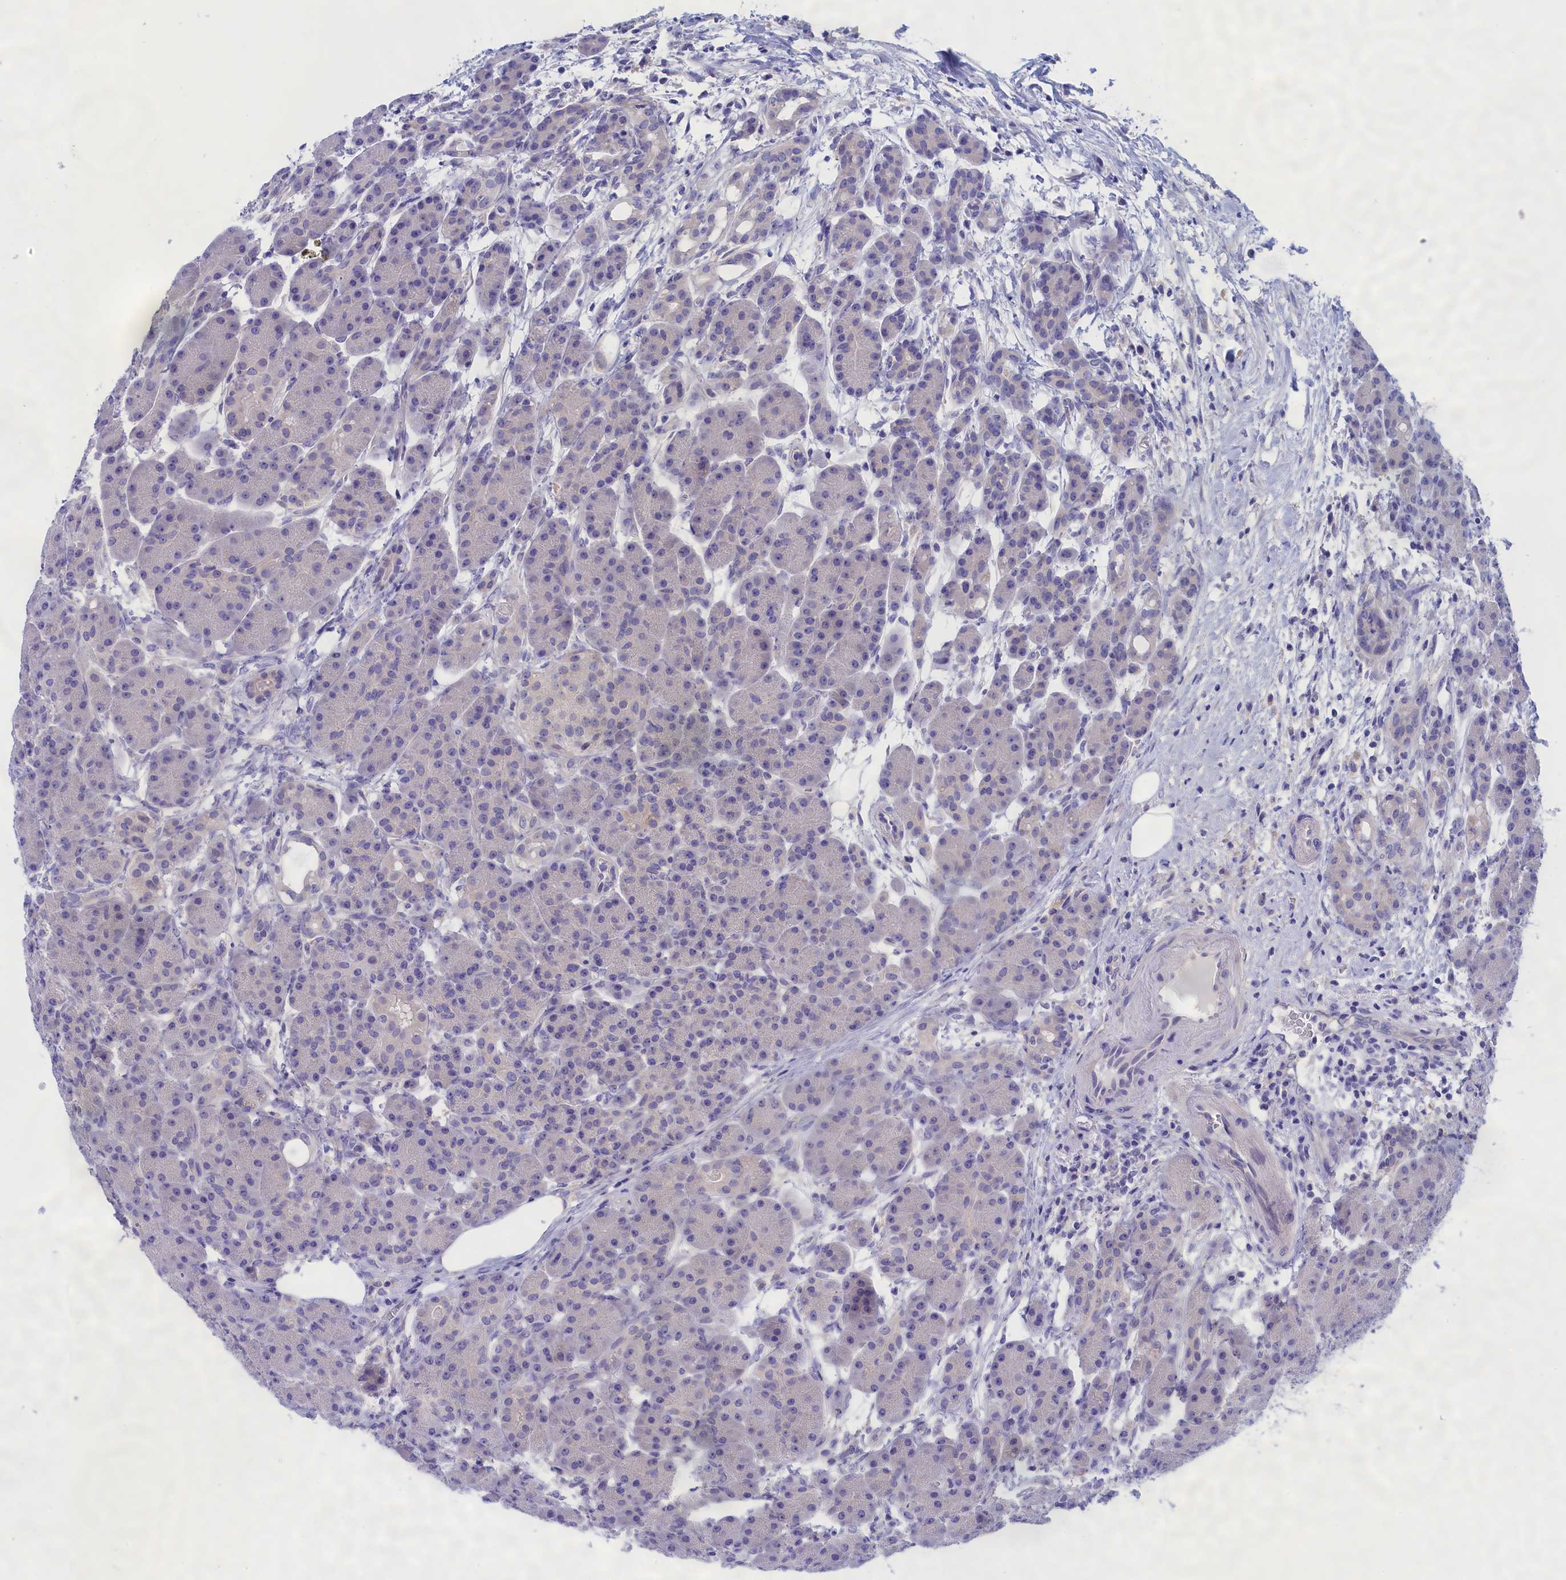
{"staining": {"intensity": "negative", "quantity": "none", "location": "none"}, "tissue": "pancreas", "cell_type": "Exocrine glandular cells", "image_type": "normal", "snomed": [{"axis": "morphology", "description": "Normal tissue, NOS"}, {"axis": "topography", "description": "Pancreas"}], "caption": "IHC micrograph of unremarkable human pancreas stained for a protein (brown), which exhibits no staining in exocrine glandular cells. (DAB (3,3'-diaminobenzidine) immunohistochemistry (IHC) visualized using brightfield microscopy, high magnification).", "gene": "VPS35L", "patient": {"sex": "male", "age": 63}}